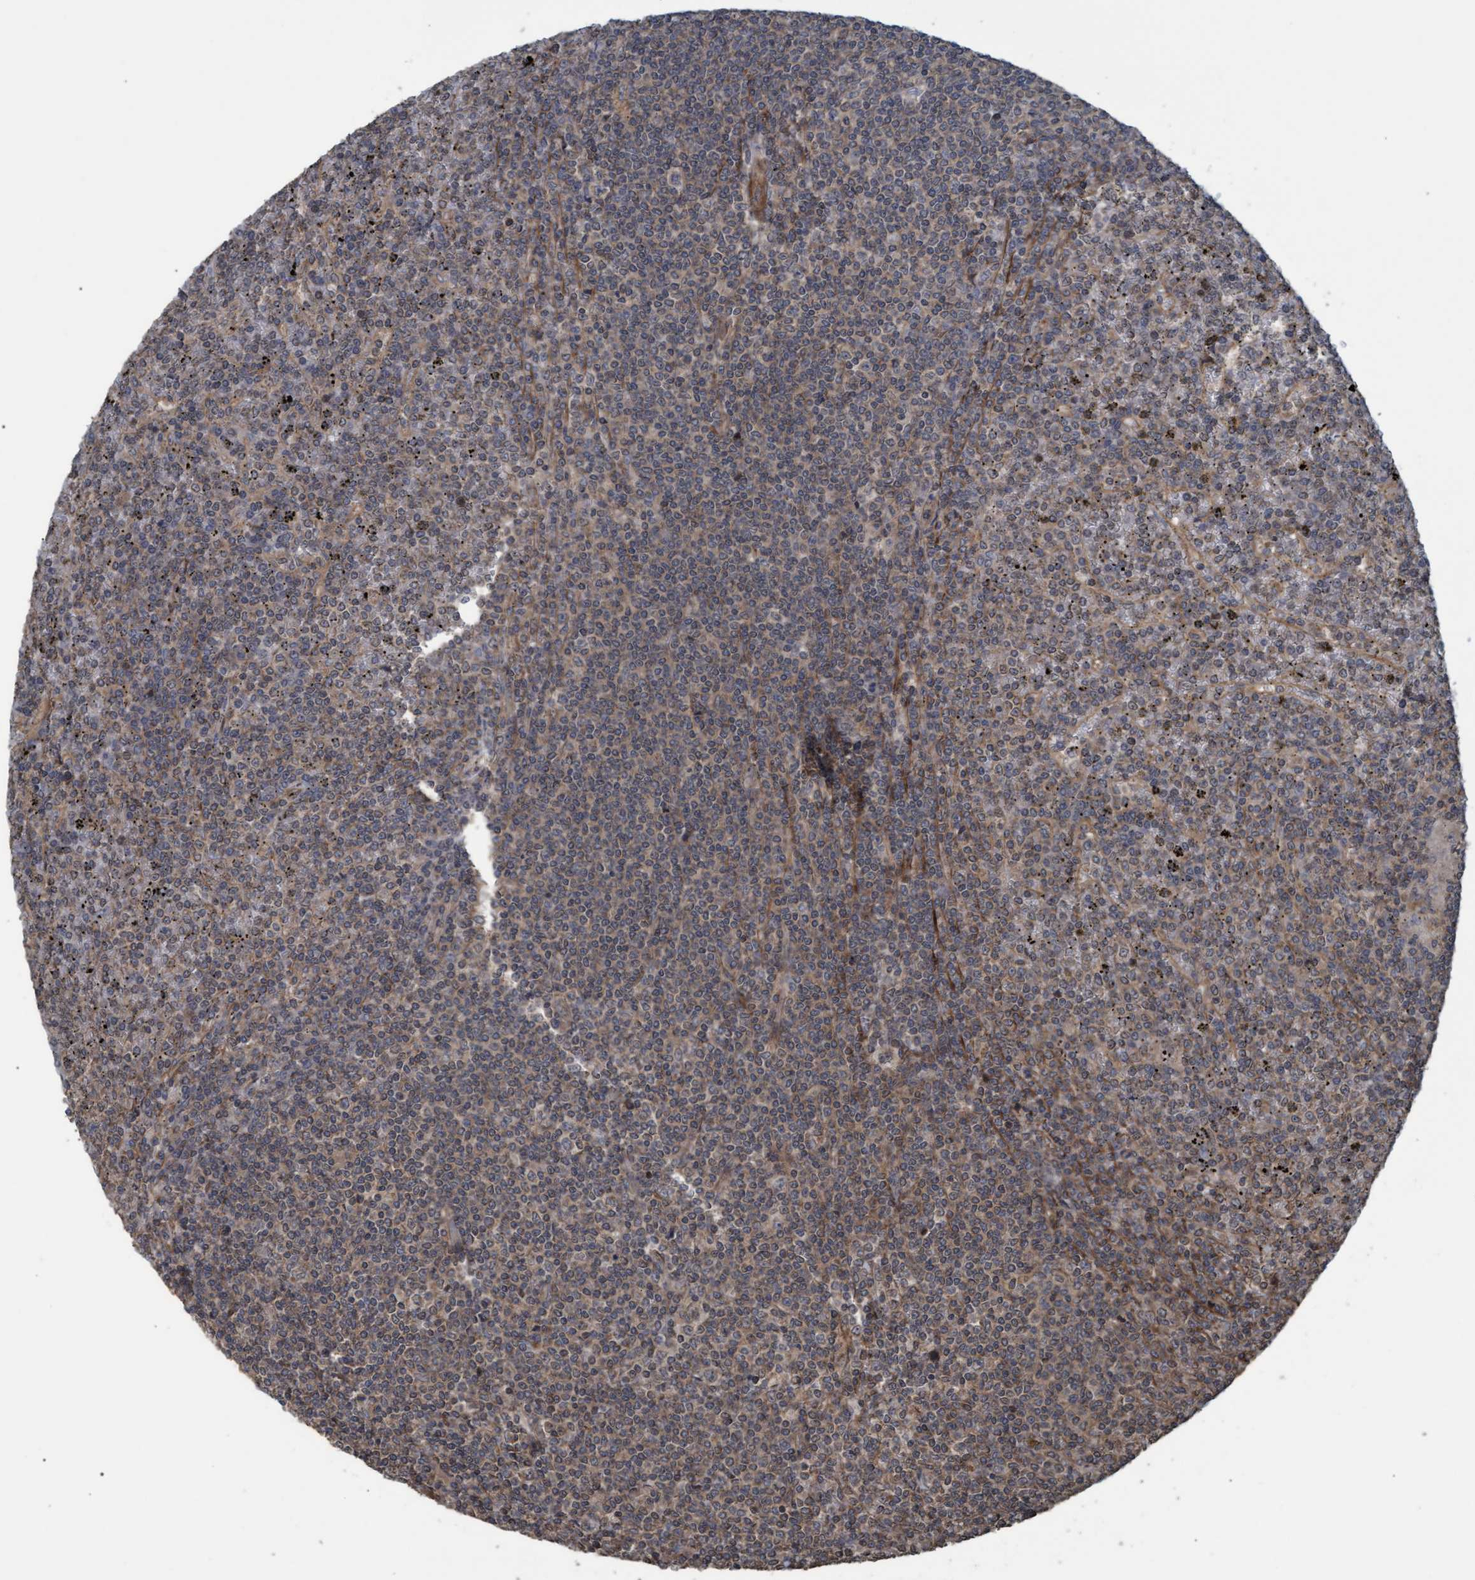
{"staining": {"intensity": "weak", "quantity": "25%-75%", "location": "cytoplasmic/membranous"}, "tissue": "lymphoma", "cell_type": "Tumor cells", "image_type": "cancer", "snomed": [{"axis": "morphology", "description": "Malignant lymphoma, non-Hodgkin's type, Low grade"}, {"axis": "topography", "description": "Spleen"}], "caption": "An image of lymphoma stained for a protein reveals weak cytoplasmic/membranous brown staining in tumor cells.", "gene": "GGT6", "patient": {"sex": "female", "age": 19}}